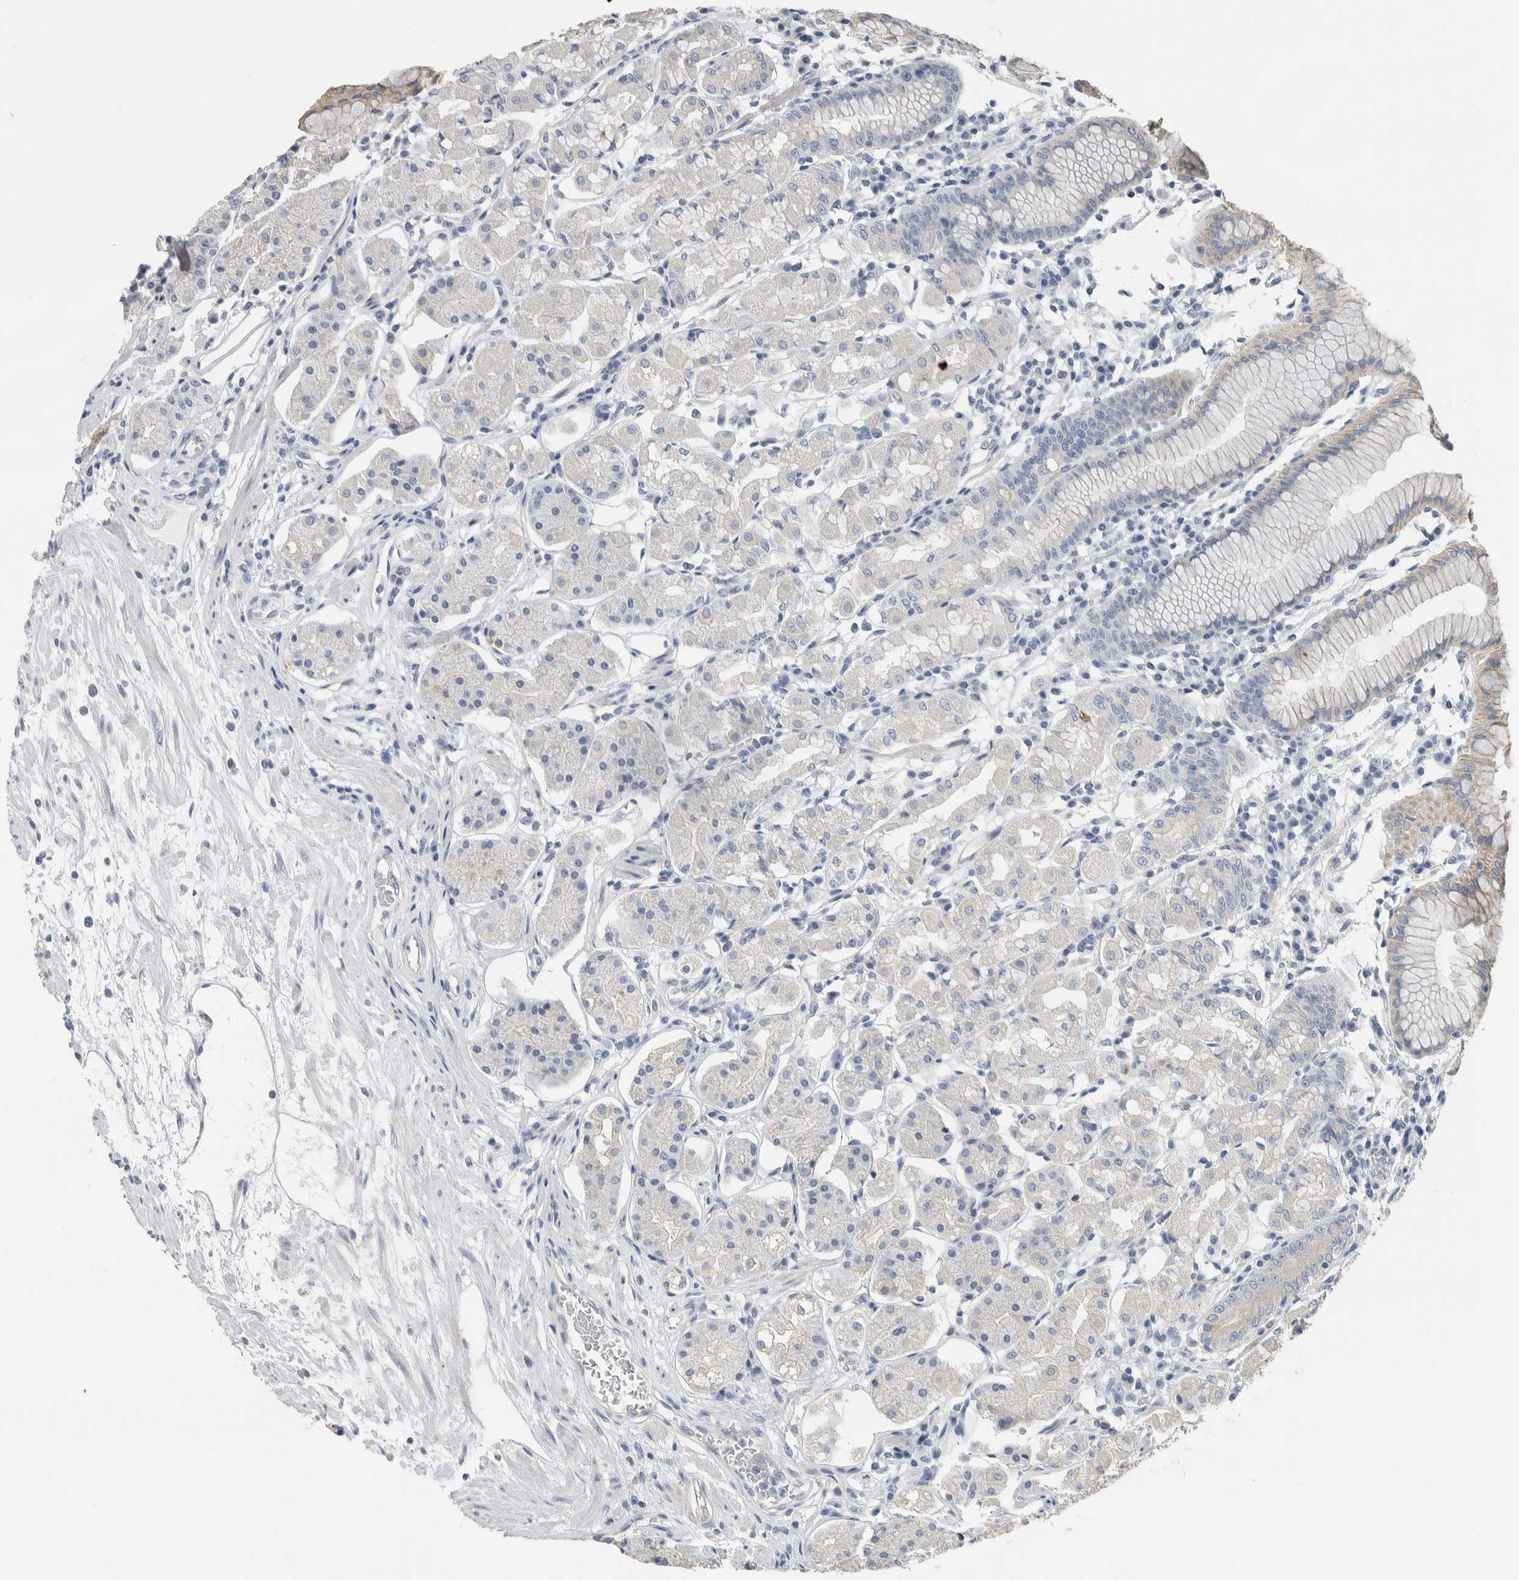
{"staining": {"intensity": "weak", "quantity": "<25%", "location": "cytoplasmic/membranous"}, "tissue": "stomach", "cell_type": "Glandular cells", "image_type": "normal", "snomed": [{"axis": "morphology", "description": "Normal tissue, NOS"}, {"axis": "topography", "description": "Stomach"}, {"axis": "topography", "description": "Stomach, lower"}], "caption": "Immunohistochemical staining of benign human stomach exhibits no significant staining in glandular cells.", "gene": "NEFM", "patient": {"sex": "female", "age": 56}}